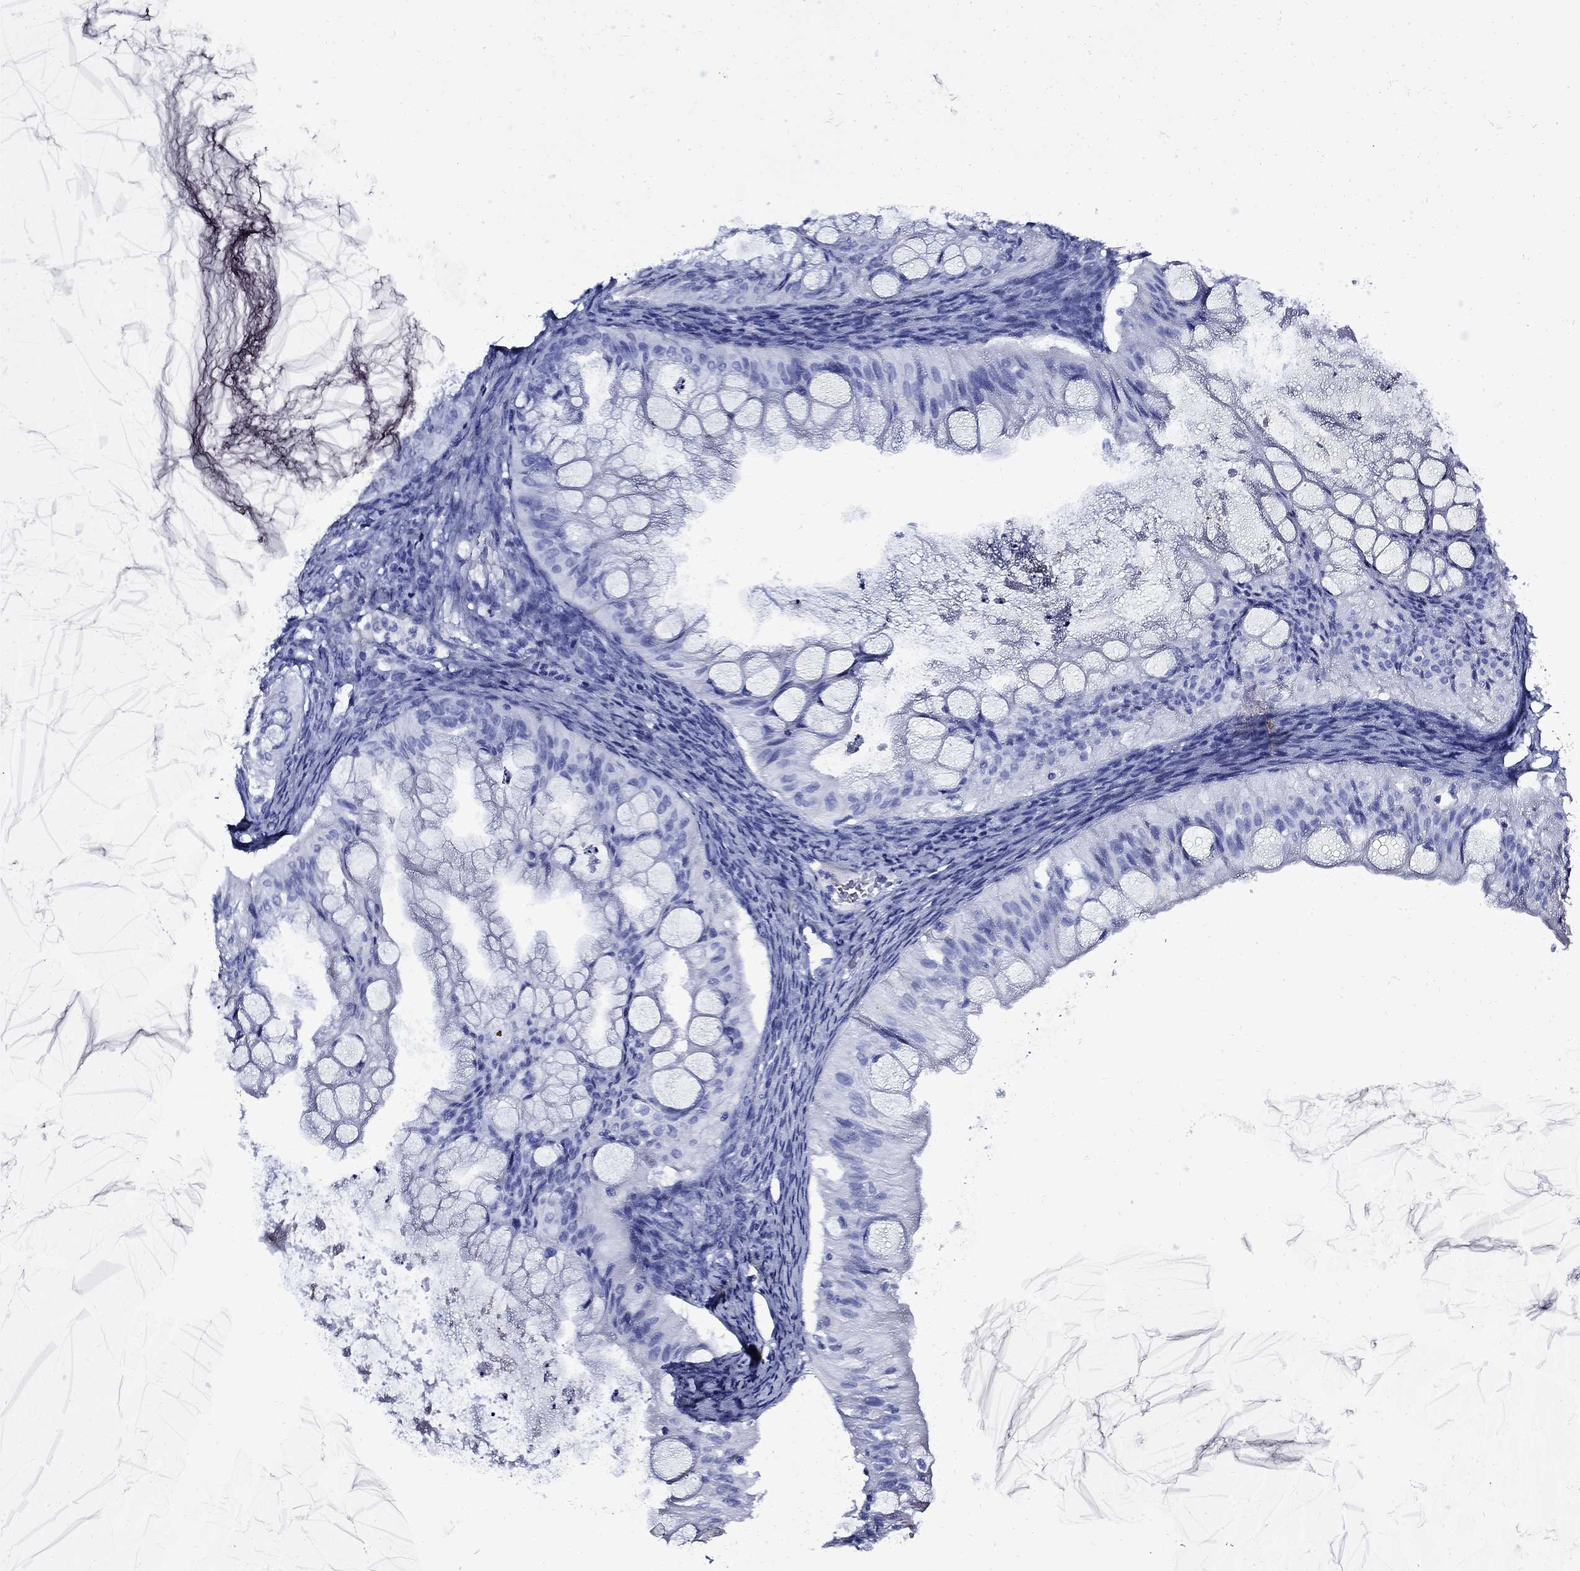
{"staining": {"intensity": "negative", "quantity": "none", "location": "none"}, "tissue": "ovarian cancer", "cell_type": "Tumor cells", "image_type": "cancer", "snomed": [{"axis": "morphology", "description": "Cystadenocarcinoma, mucinous, NOS"}, {"axis": "topography", "description": "Ovary"}], "caption": "A photomicrograph of mucinous cystadenocarcinoma (ovarian) stained for a protein demonstrates no brown staining in tumor cells.", "gene": "VTN", "patient": {"sex": "female", "age": 57}}